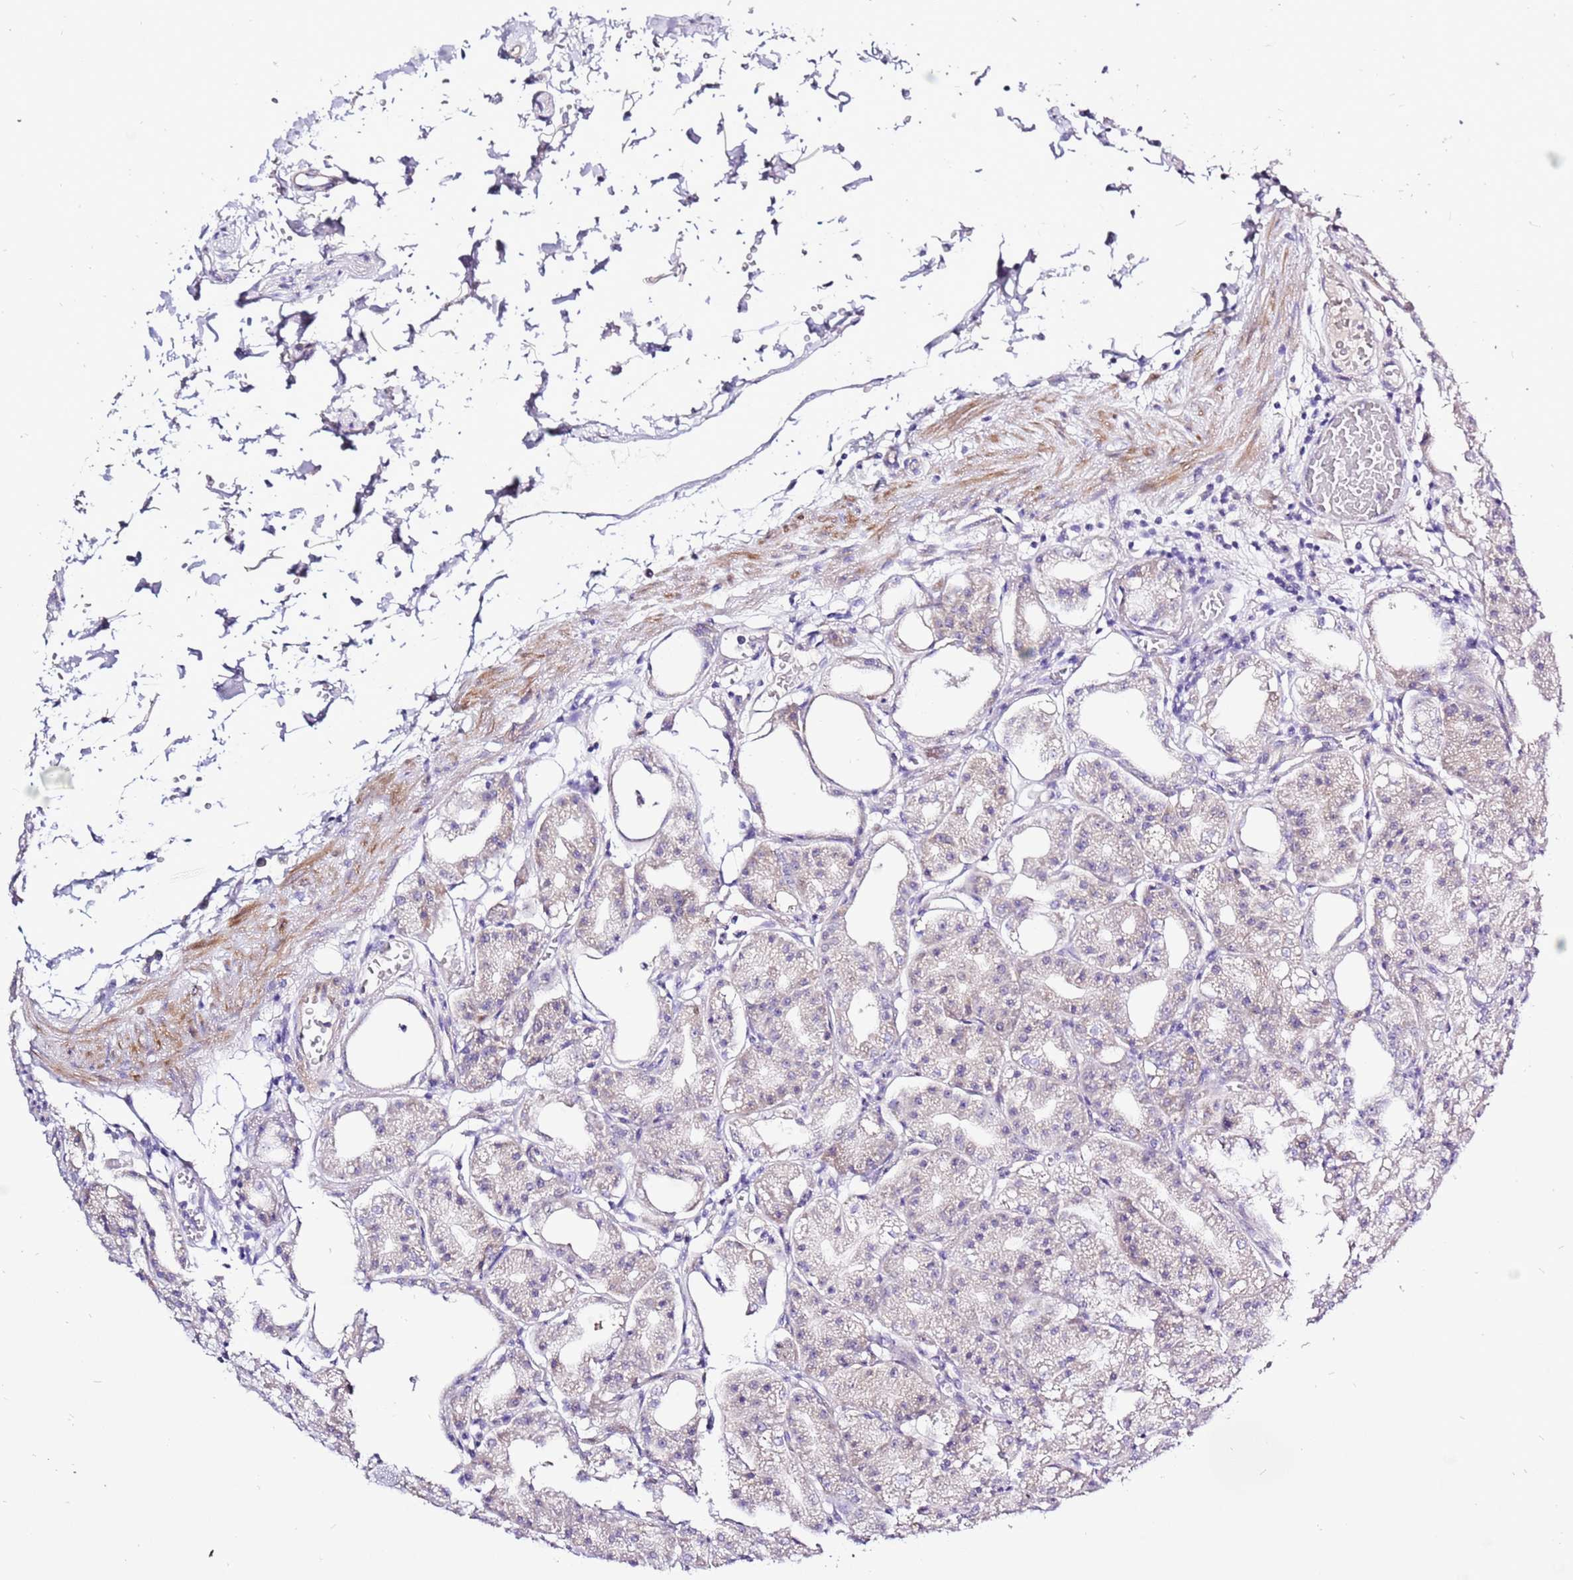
{"staining": {"intensity": "moderate", "quantity": "25%-75%", "location": "cytoplasmic/membranous"}, "tissue": "stomach", "cell_type": "Glandular cells", "image_type": "normal", "snomed": [{"axis": "morphology", "description": "Normal tissue, NOS"}, {"axis": "topography", "description": "Stomach, lower"}], "caption": "Stomach stained with a brown dye demonstrates moderate cytoplasmic/membranous positive positivity in approximately 25%-75% of glandular cells.", "gene": "GLCE", "patient": {"sex": "male", "age": 71}}